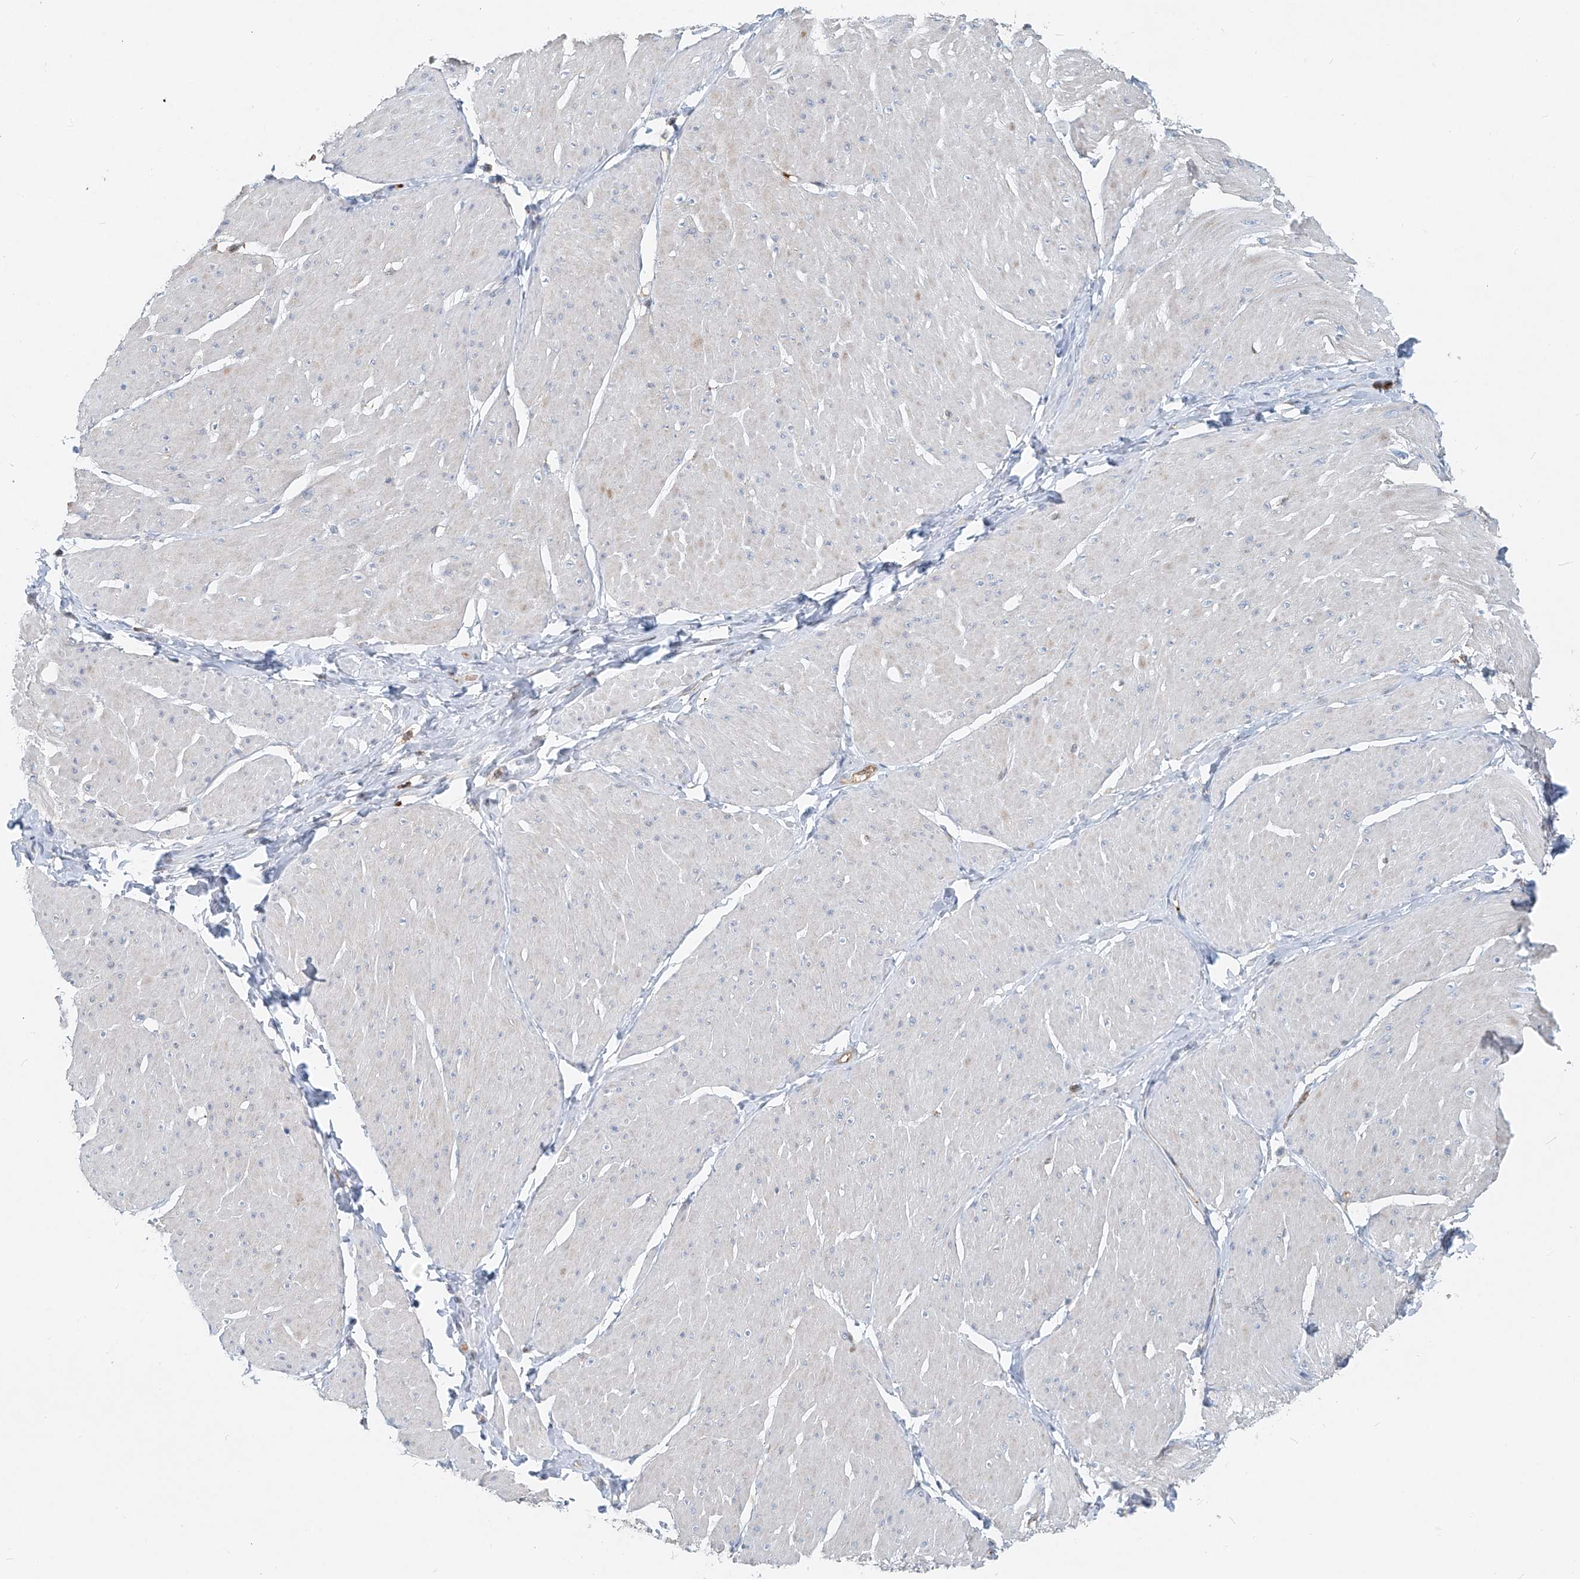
{"staining": {"intensity": "negative", "quantity": "none", "location": "none"}, "tissue": "smooth muscle", "cell_type": "Smooth muscle cells", "image_type": "normal", "snomed": [{"axis": "morphology", "description": "Urothelial carcinoma, High grade"}, {"axis": "topography", "description": "Urinary bladder"}], "caption": "The image demonstrates no staining of smooth muscle cells in unremarkable smooth muscle. (Immunohistochemistry (ihc), brightfield microscopy, high magnification).", "gene": "PTPRA", "patient": {"sex": "male", "age": 46}}